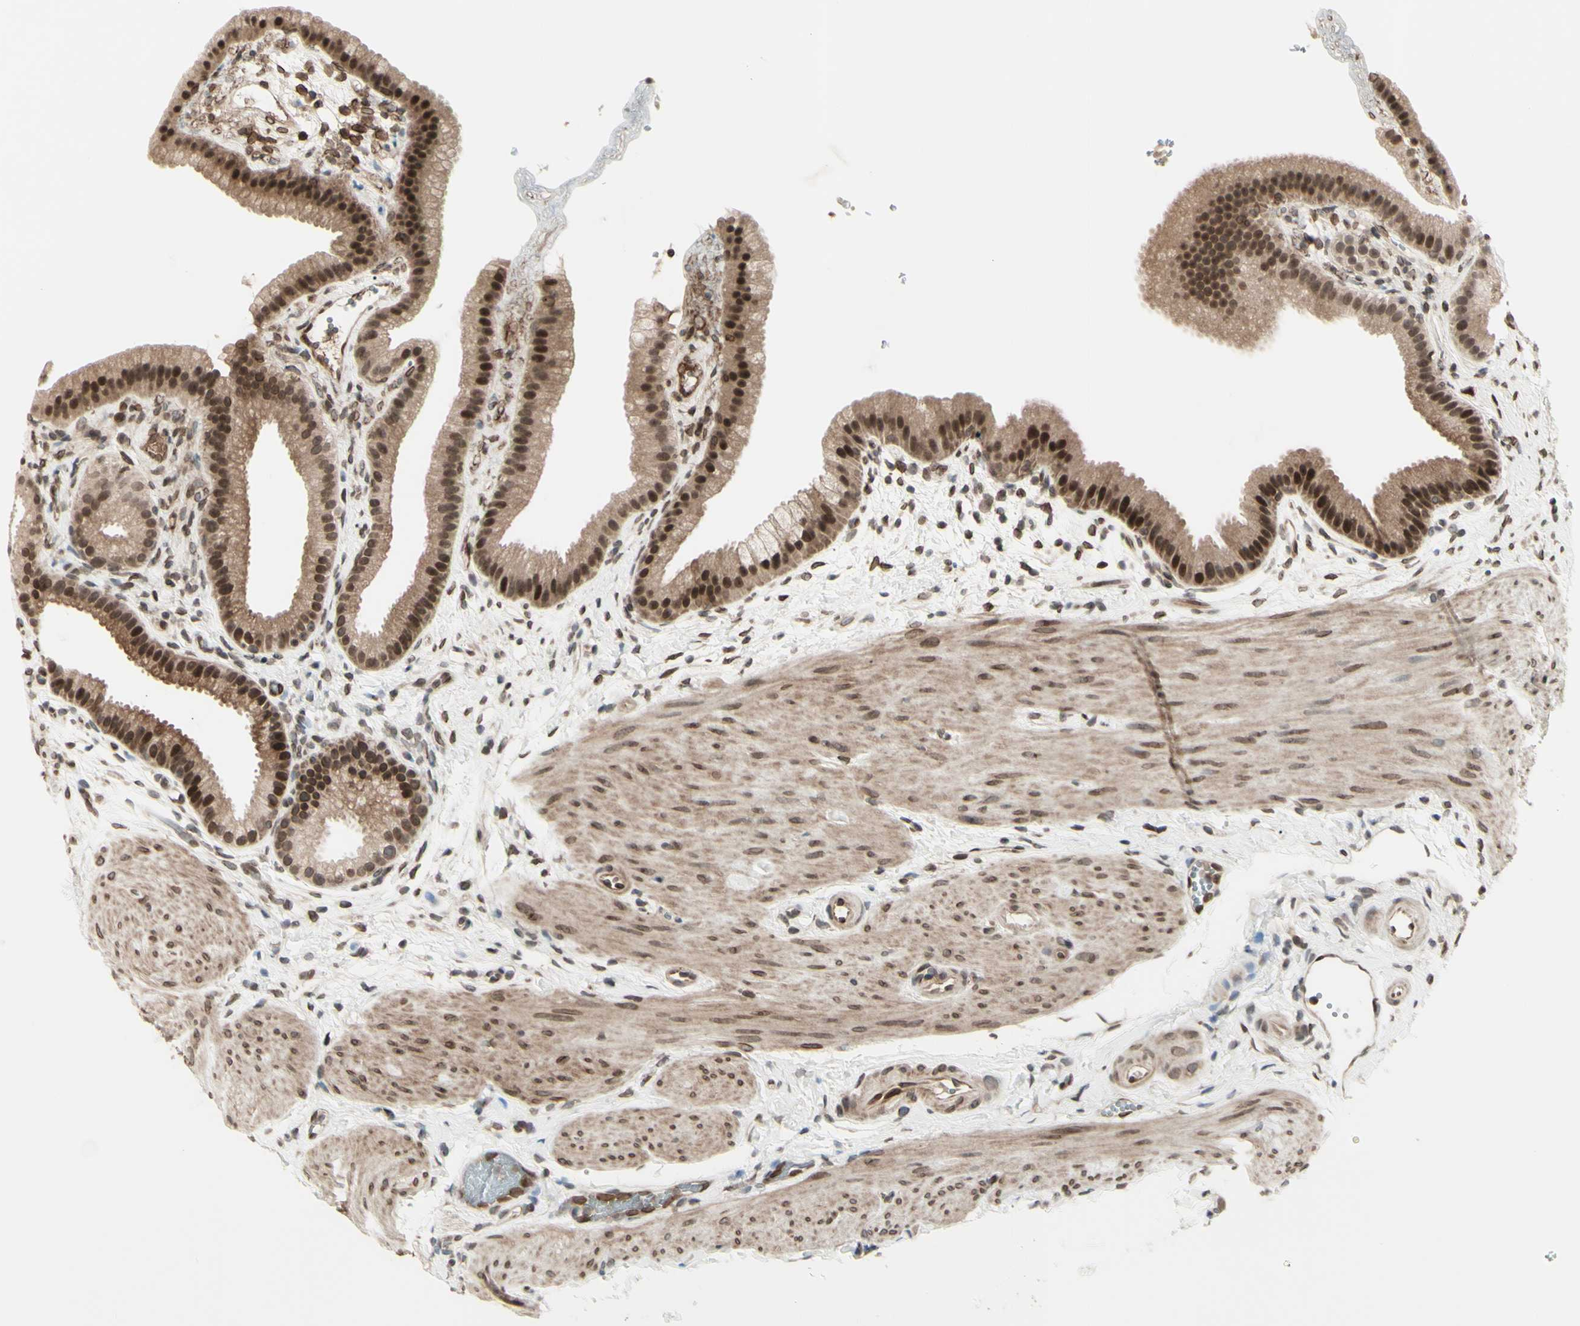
{"staining": {"intensity": "moderate", "quantity": ">75%", "location": "cytoplasmic/membranous,nuclear"}, "tissue": "gallbladder", "cell_type": "Glandular cells", "image_type": "normal", "snomed": [{"axis": "morphology", "description": "Normal tissue, NOS"}, {"axis": "topography", "description": "Gallbladder"}], "caption": "Immunohistochemistry (IHC) photomicrograph of unremarkable gallbladder: human gallbladder stained using immunohistochemistry (IHC) reveals medium levels of moderate protein expression localized specifically in the cytoplasmic/membranous,nuclear of glandular cells, appearing as a cytoplasmic/membranous,nuclear brown color.", "gene": "MLF2", "patient": {"sex": "female", "age": 64}}